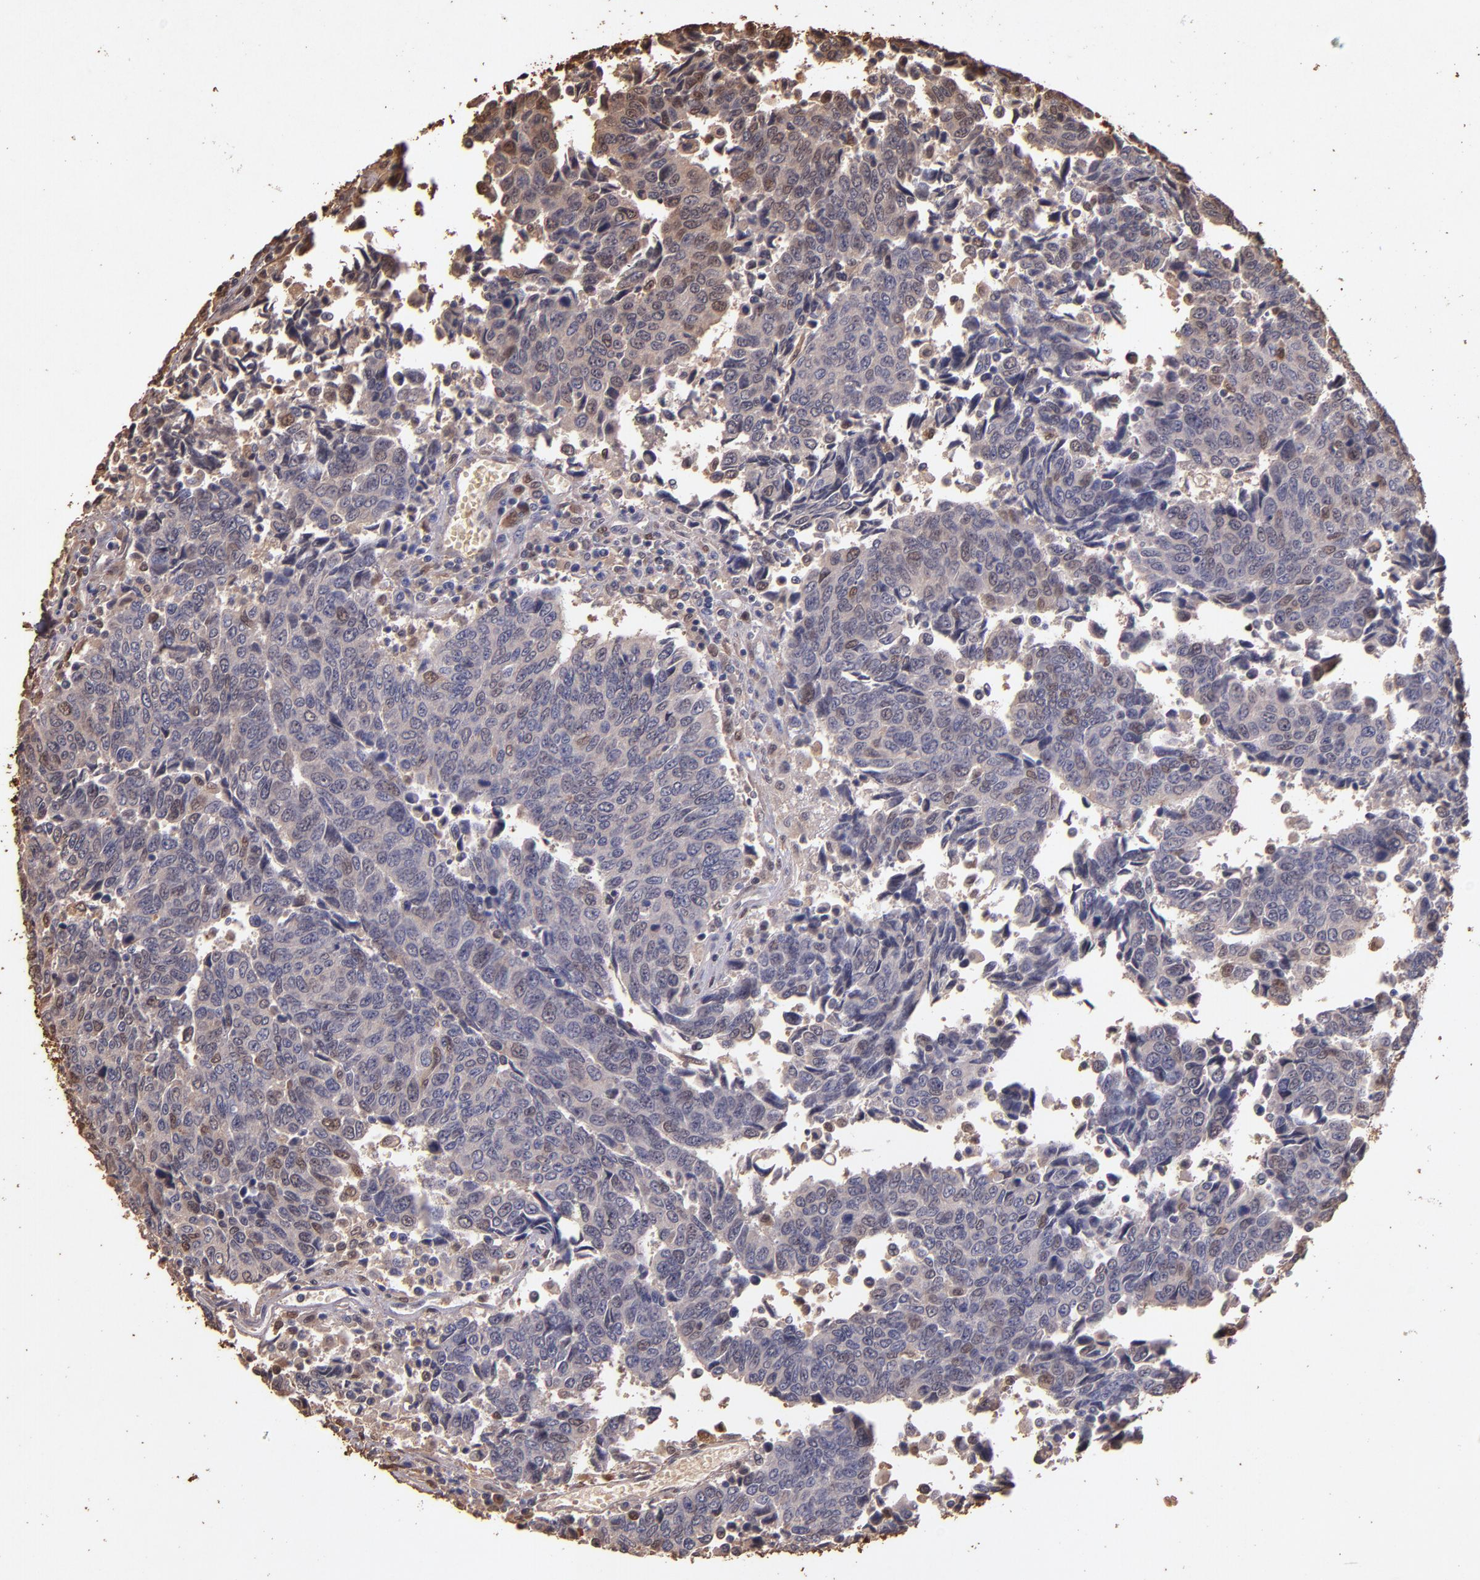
{"staining": {"intensity": "weak", "quantity": "<25%", "location": "cytoplasmic/membranous,nuclear"}, "tissue": "urothelial cancer", "cell_type": "Tumor cells", "image_type": "cancer", "snomed": [{"axis": "morphology", "description": "Urothelial carcinoma, High grade"}, {"axis": "topography", "description": "Urinary bladder"}], "caption": "The IHC photomicrograph has no significant staining in tumor cells of urothelial cancer tissue. Brightfield microscopy of immunohistochemistry stained with DAB (3,3'-diaminobenzidine) (brown) and hematoxylin (blue), captured at high magnification.", "gene": "S100A6", "patient": {"sex": "male", "age": 86}}